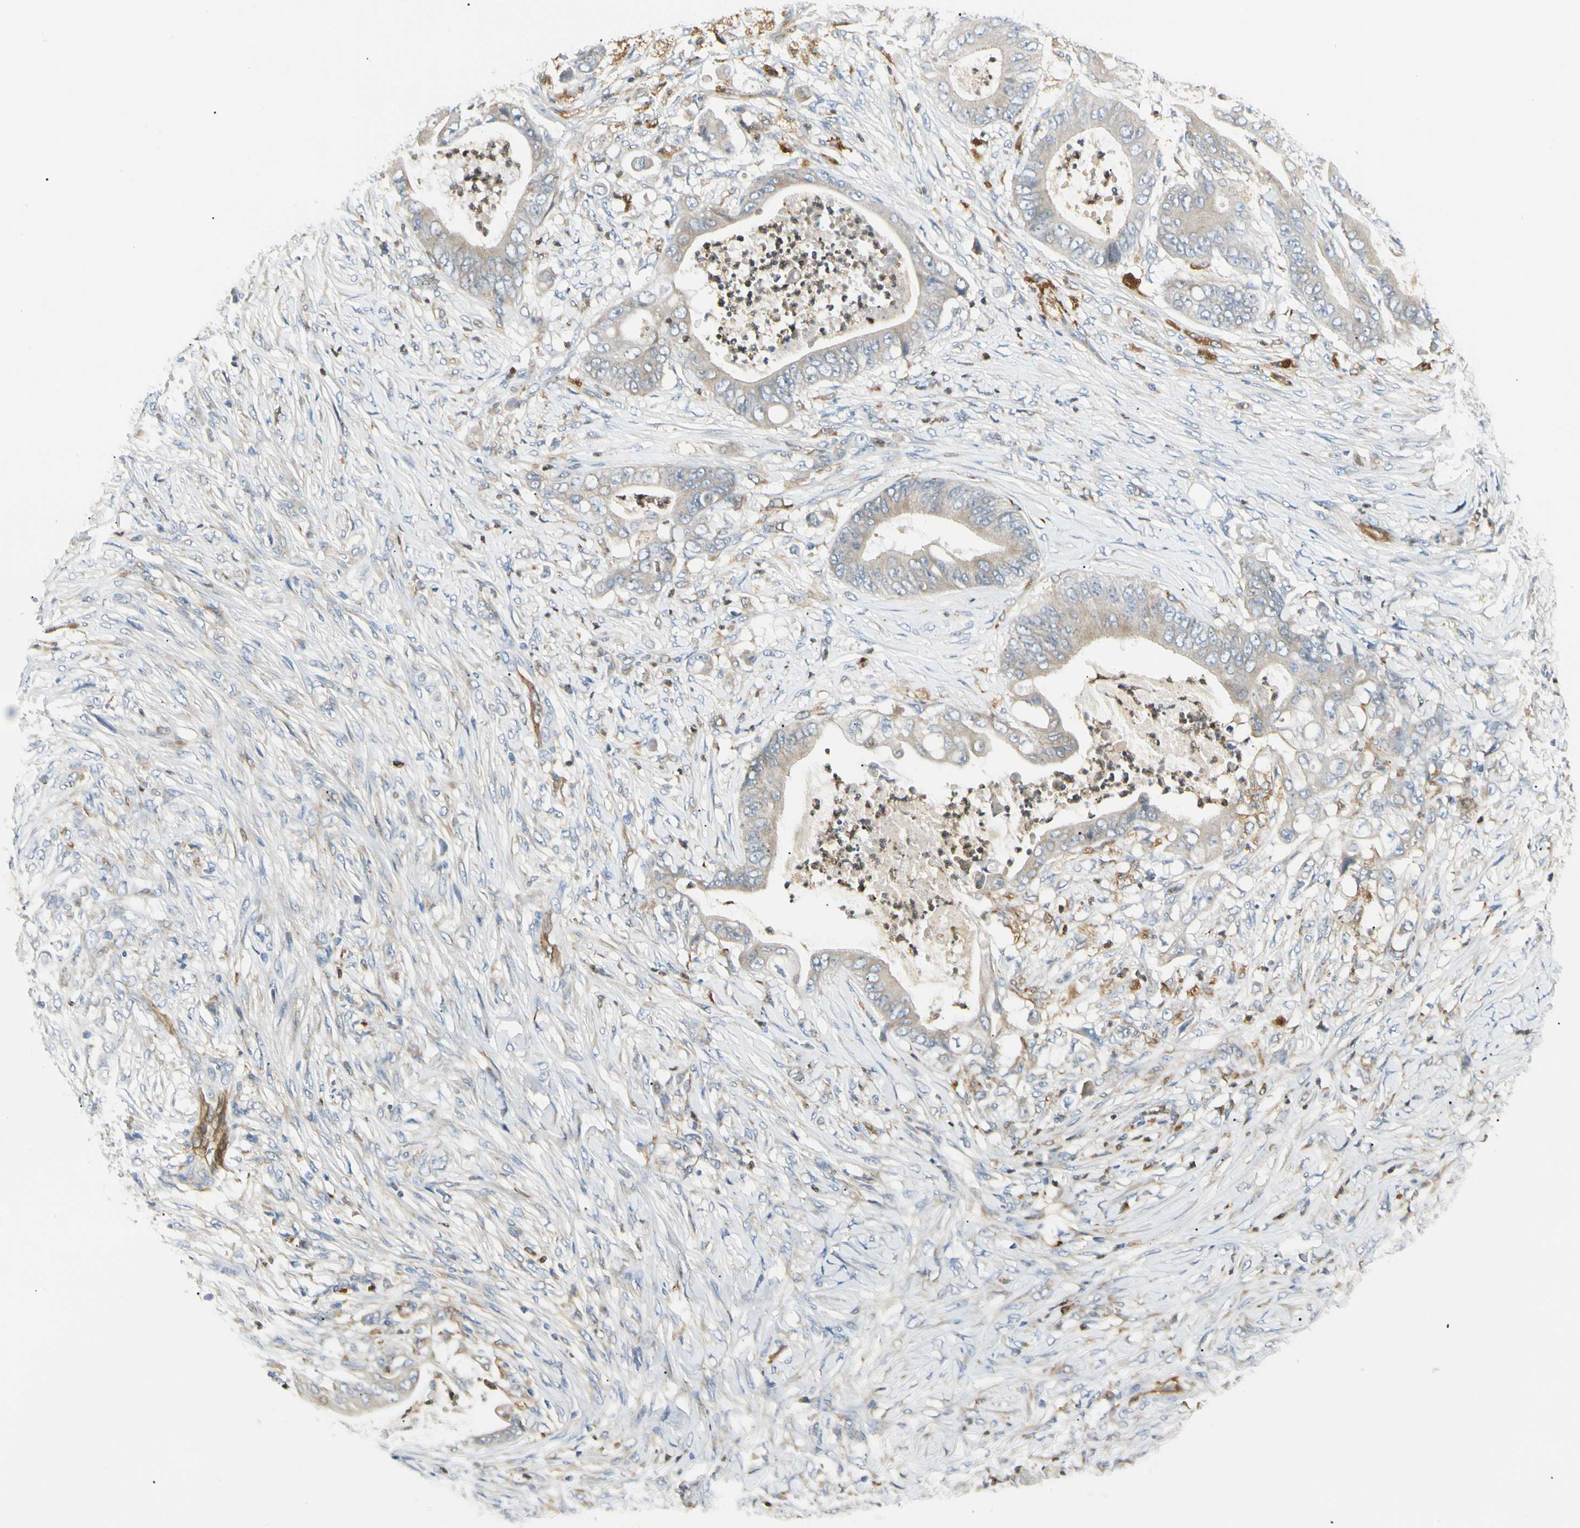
{"staining": {"intensity": "negative", "quantity": "none", "location": "none"}, "tissue": "stomach cancer", "cell_type": "Tumor cells", "image_type": "cancer", "snomed": [{"axis": "morphology", "description": "Adenocarcinoma, NOS"}, {"axis": "topography", "description": "Stomach"}], "caption": "Immunohistochemical staining of stomach adenocarcinoma demonstrates no significant staining in tumor cells.", "gene": "LPCAT2", "patient": {"sex": "female", "age": 73}}